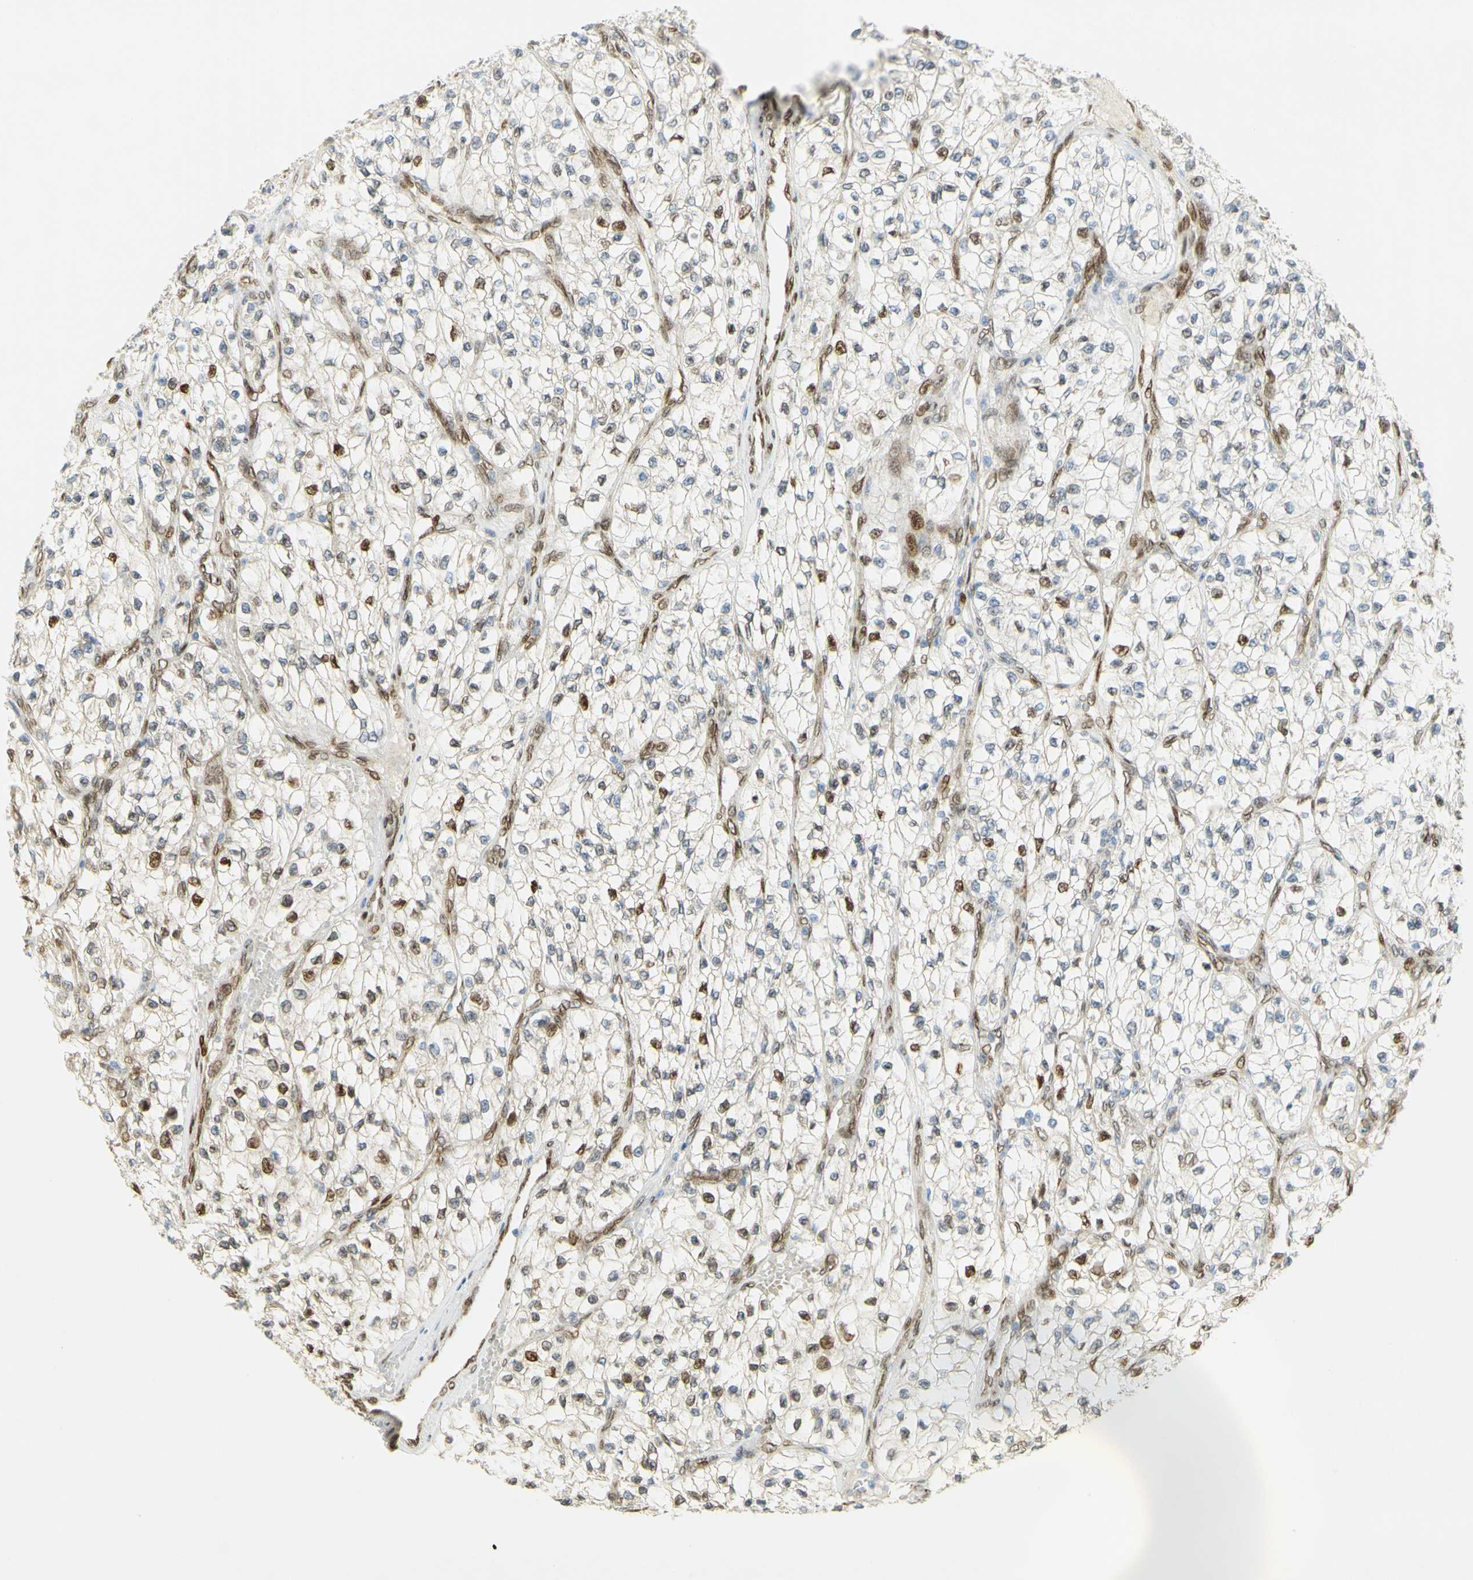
{"staining": {"intensity": "moderate", "quantity": "<25%", "location": "nuclear"}, "tissue": "renal cancer", "cell_type": "Tumor cells", "image_type": "cancer", "snomed": [{"axis": "morphology", "description": "Adenocarcinoma, NOS"}, {"axis": "topography", "description": "Kidney"}], "caption": "Human renal adenocarcinoma stained with a brown dye reveals moderate nuclear positive positivity in about <25% of tumor cells.", "gene": "E2F1", "patient": {"sex": "female", "age": 57}}